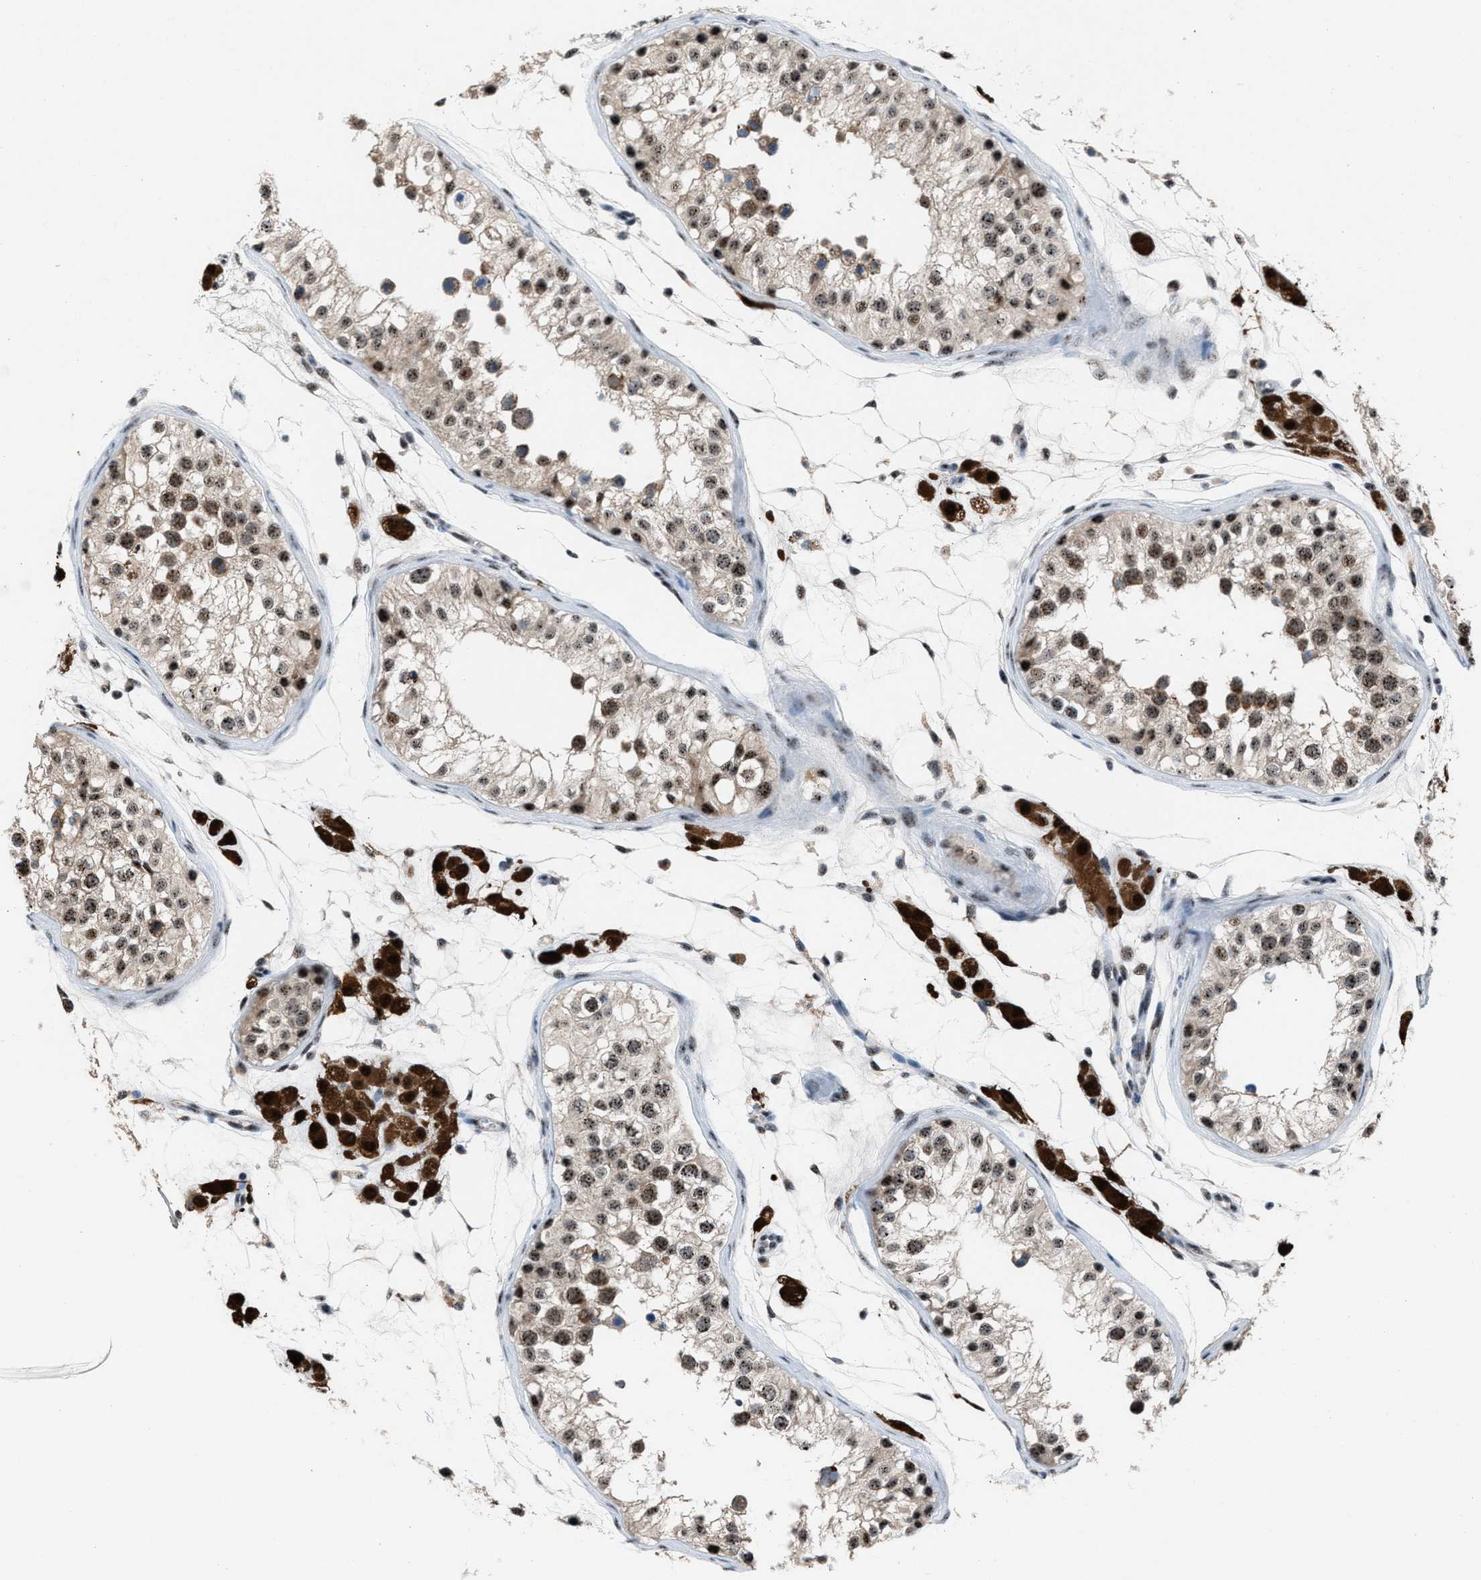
{"staining": {"intensity": "weak", "quantity": ">75%", "location": "nuclear"}, "tissue": "testis", "cell_type": "Cells in seminiferous ducts", "image_type": "normal", "snomed": [{"axis": "morphology", "description": "Normal tissue, NOS"}, {"axis": "morphology", "description": "Adenocarcinoma, metastatic, NOS"}, {"axis": "topography", "description": "Testis"}], "caption": "Human testis stained for a protein (brown) exhibits weak nuclear positive staining in approximately >75% of cells in seminiferous ducts.", "gene": "CENPP", "patient": {"sex": "male", "age": 26}}